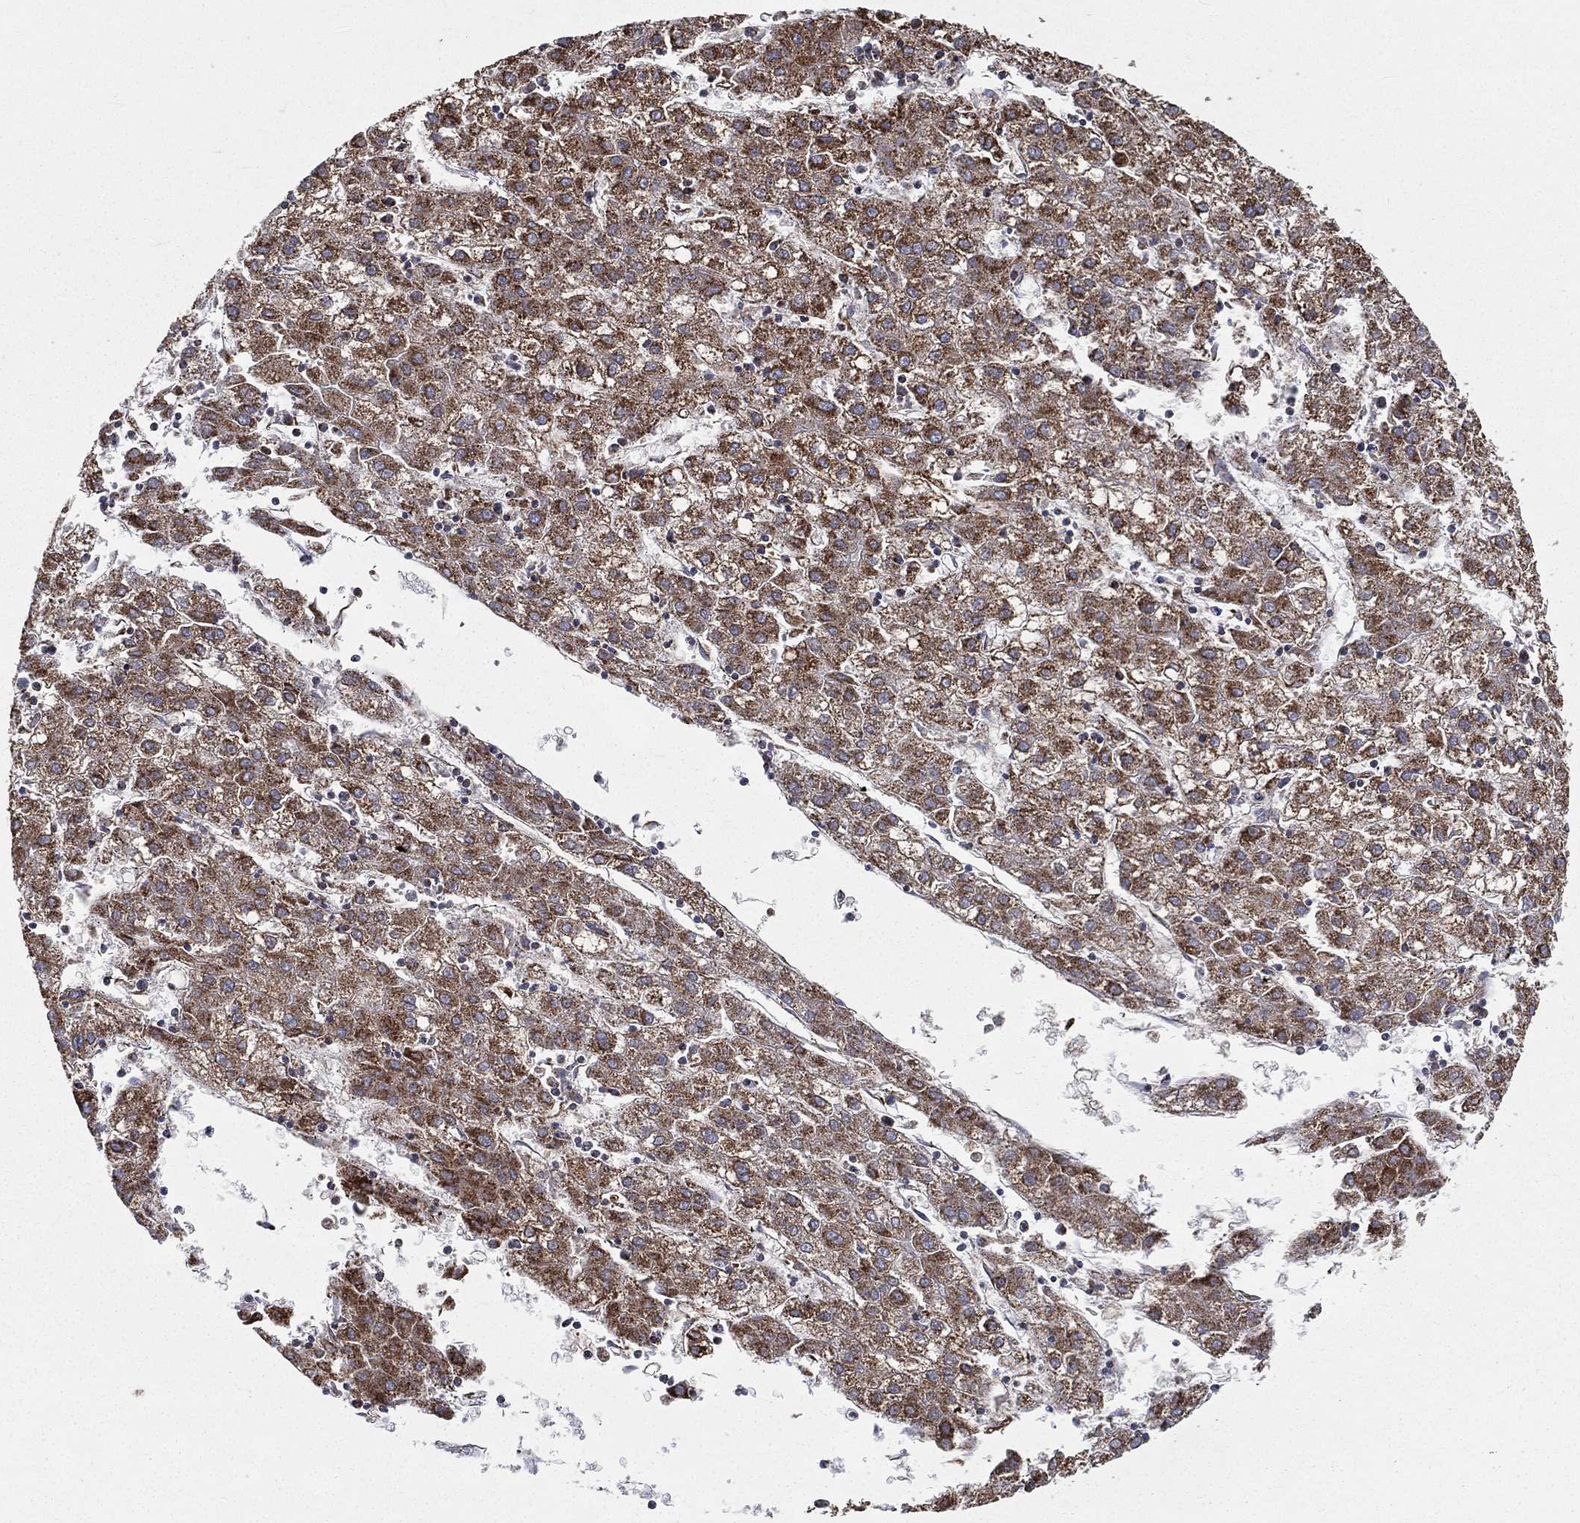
{"staining": {"intensity": "strong", "quantity": "25%-75%", "location": "cytoplasmic/membranous"}, "tissue": "liver cancer", "cell_type": "Tumor cells", "image_type": "cancer", "snomed": [{"axis": "morphology", "description": "Carcinoma, Hepatocellular, NOS"}, {"axis": "topography", "description": "Liver"}], "caption": "About 25%-75% of tumor cells in human liver cancer (hepatocellular carcinoma) show strong cytoplasmic/membranous protein staining as visualized by brown immunohistochemical staining.", "gene": "RIN3", "patient": {"sex": "male", "age": 72}}